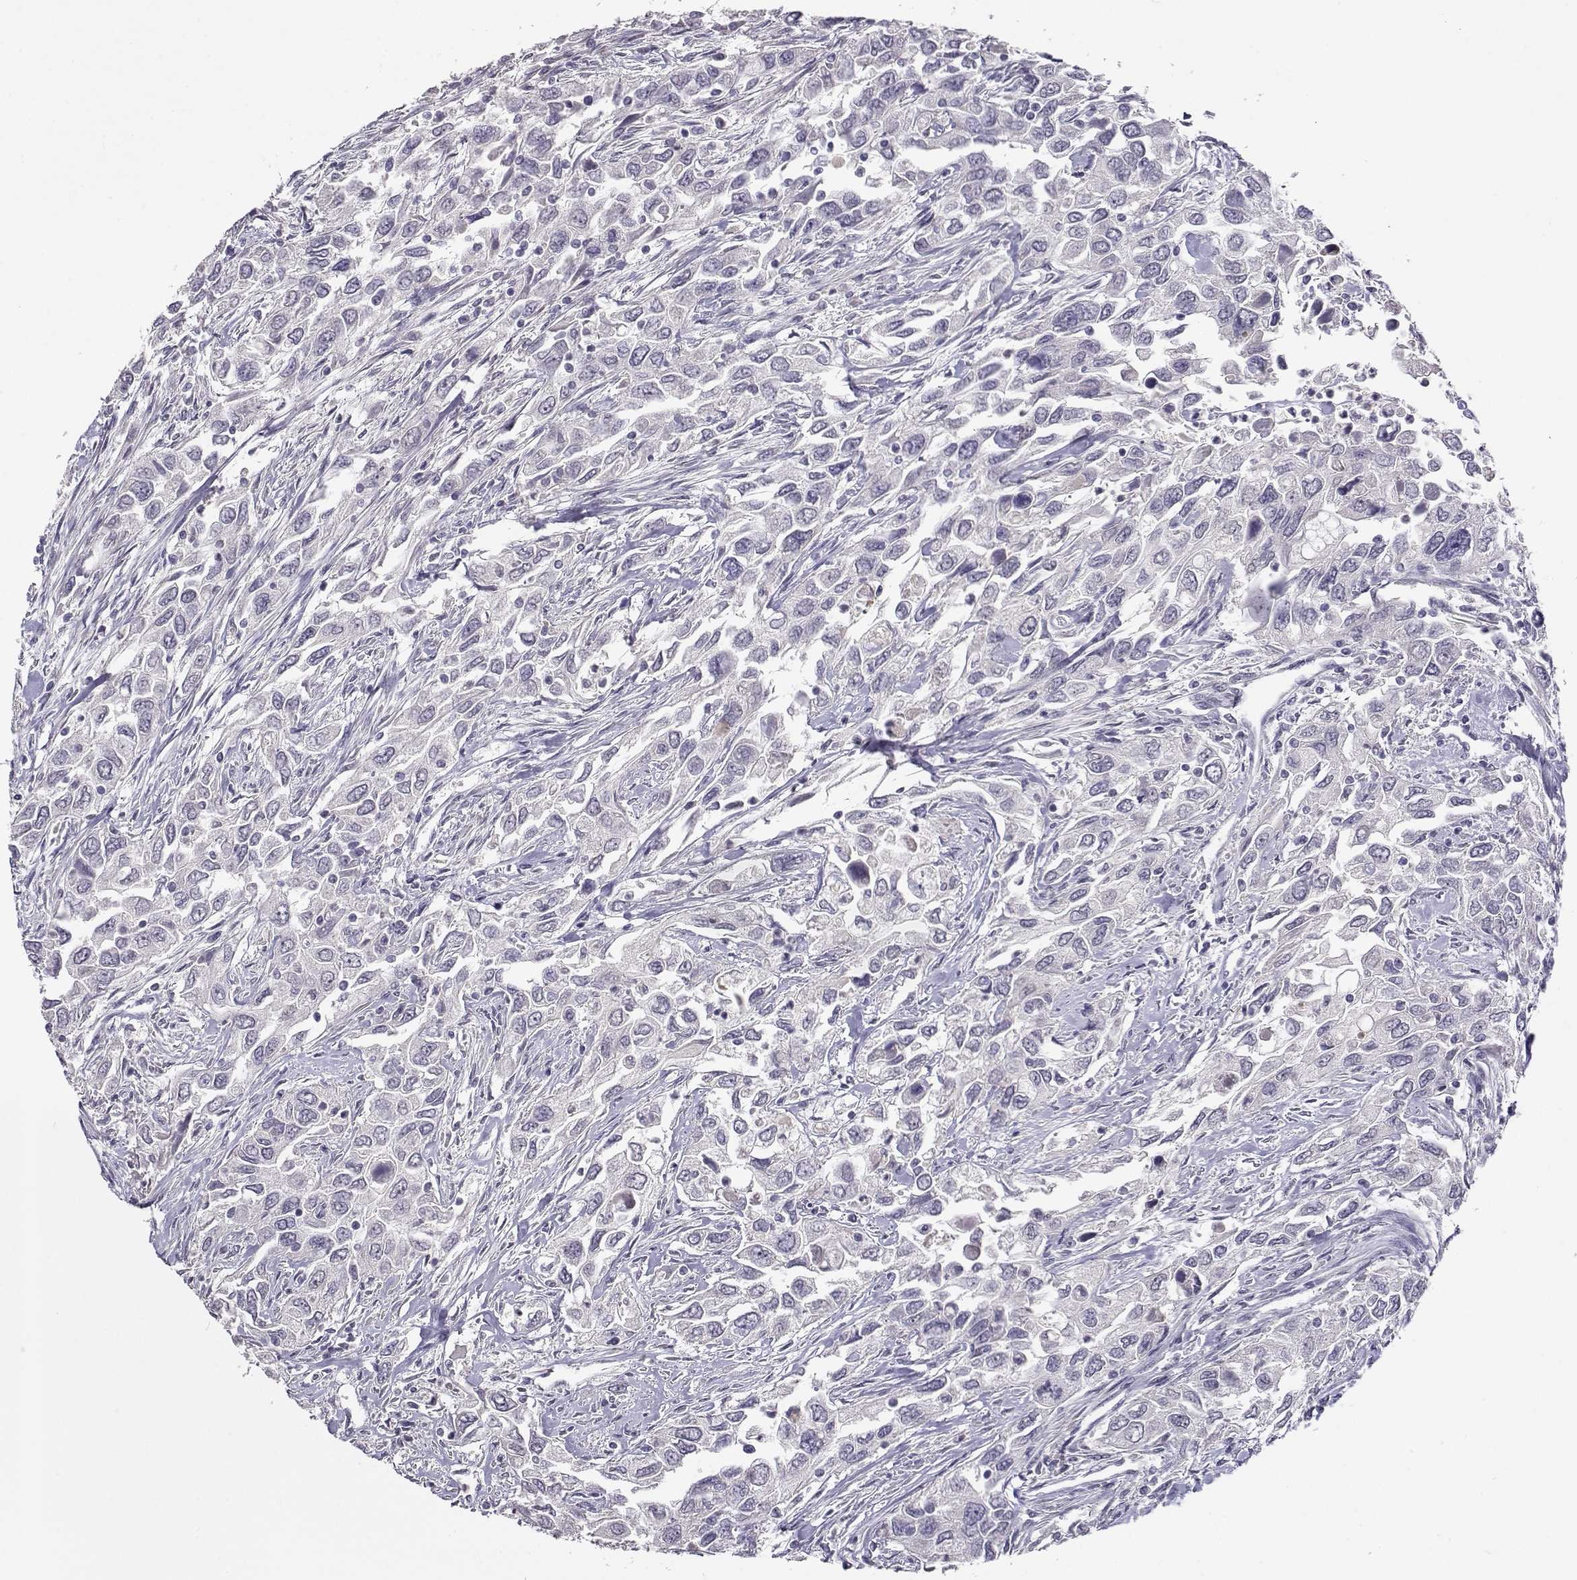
{"staining": {"intensity": "negative", "quantity": "none", "location": "none"}, "tissue": "urothelial cancer", "cell_type": "Tumor cells", "image_type": "cancer", "snomed": [{"axis": "morphology", "description": "Urothelial carcinoma, High grade"}, {"axis": "topography", "description": "Urinary bladder"}], "caption": "Tumor cells are negative for brown protein staining in urothelial carcinoma (high-grade).", "gene": "RHOXF2", "patient": {"sex": "male", "age": 76}}